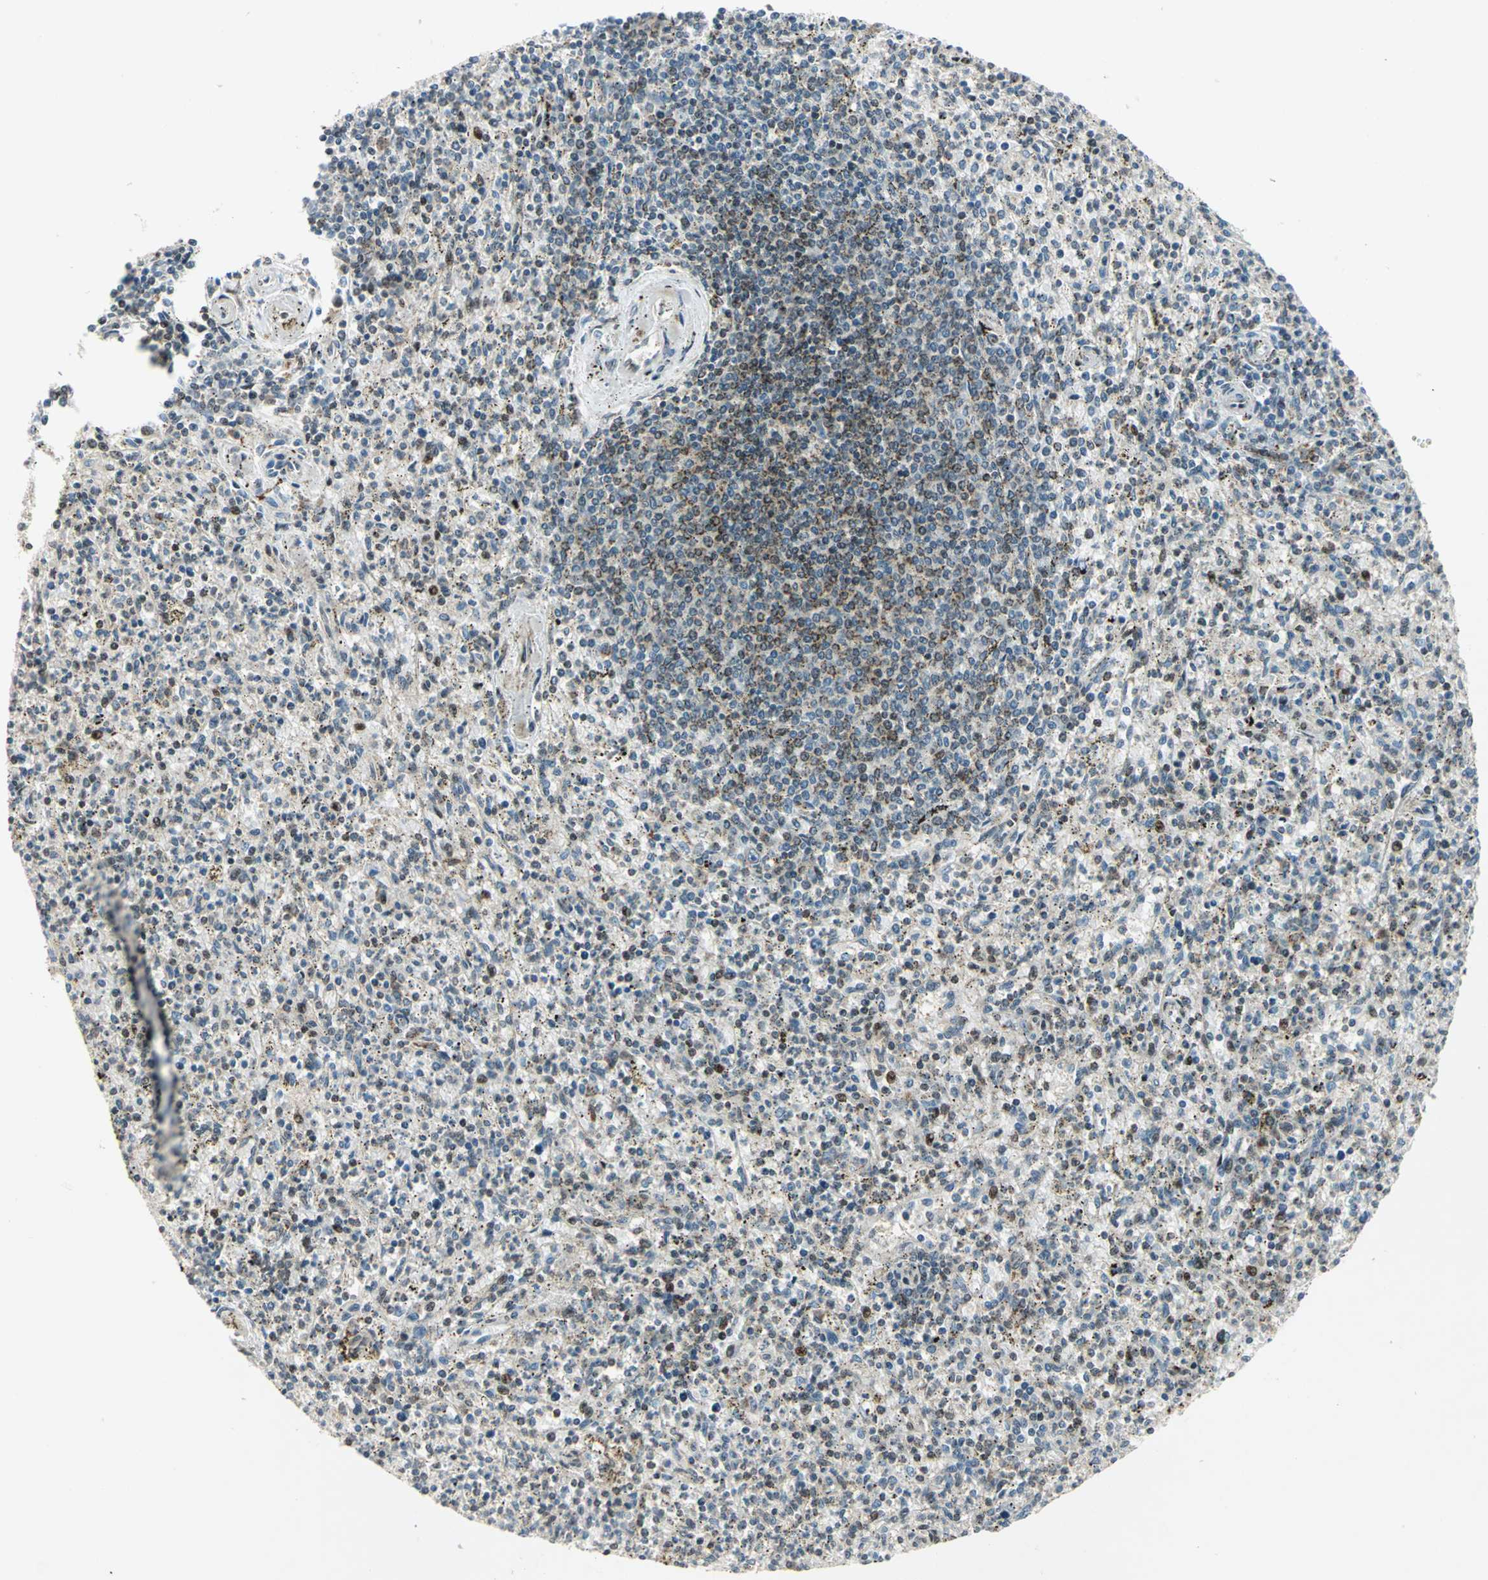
{"staining": {"intensity": "moderate", "quantity": "<25%", "location": "cytoplasmic/membranous,nuclear"}, "tissue": "spleen", "cell_type": "Cells in red pulp", "image_type": "normal", "snomed": [{"axis": "morphology", "description": "Normal tissue, NOS"}, {"axis": "topography", "description": "Spleen"}], "caption": "Brown immunohistochemical staining in unremarkable human spleen shows moderate cytoplasmic/membranous,nuclear staining in about <25% of cells in red pulp. Nuclei are stained in blue.", "gene": "ATP6V1A", "patient": {"sex": "male", "age": 72}}